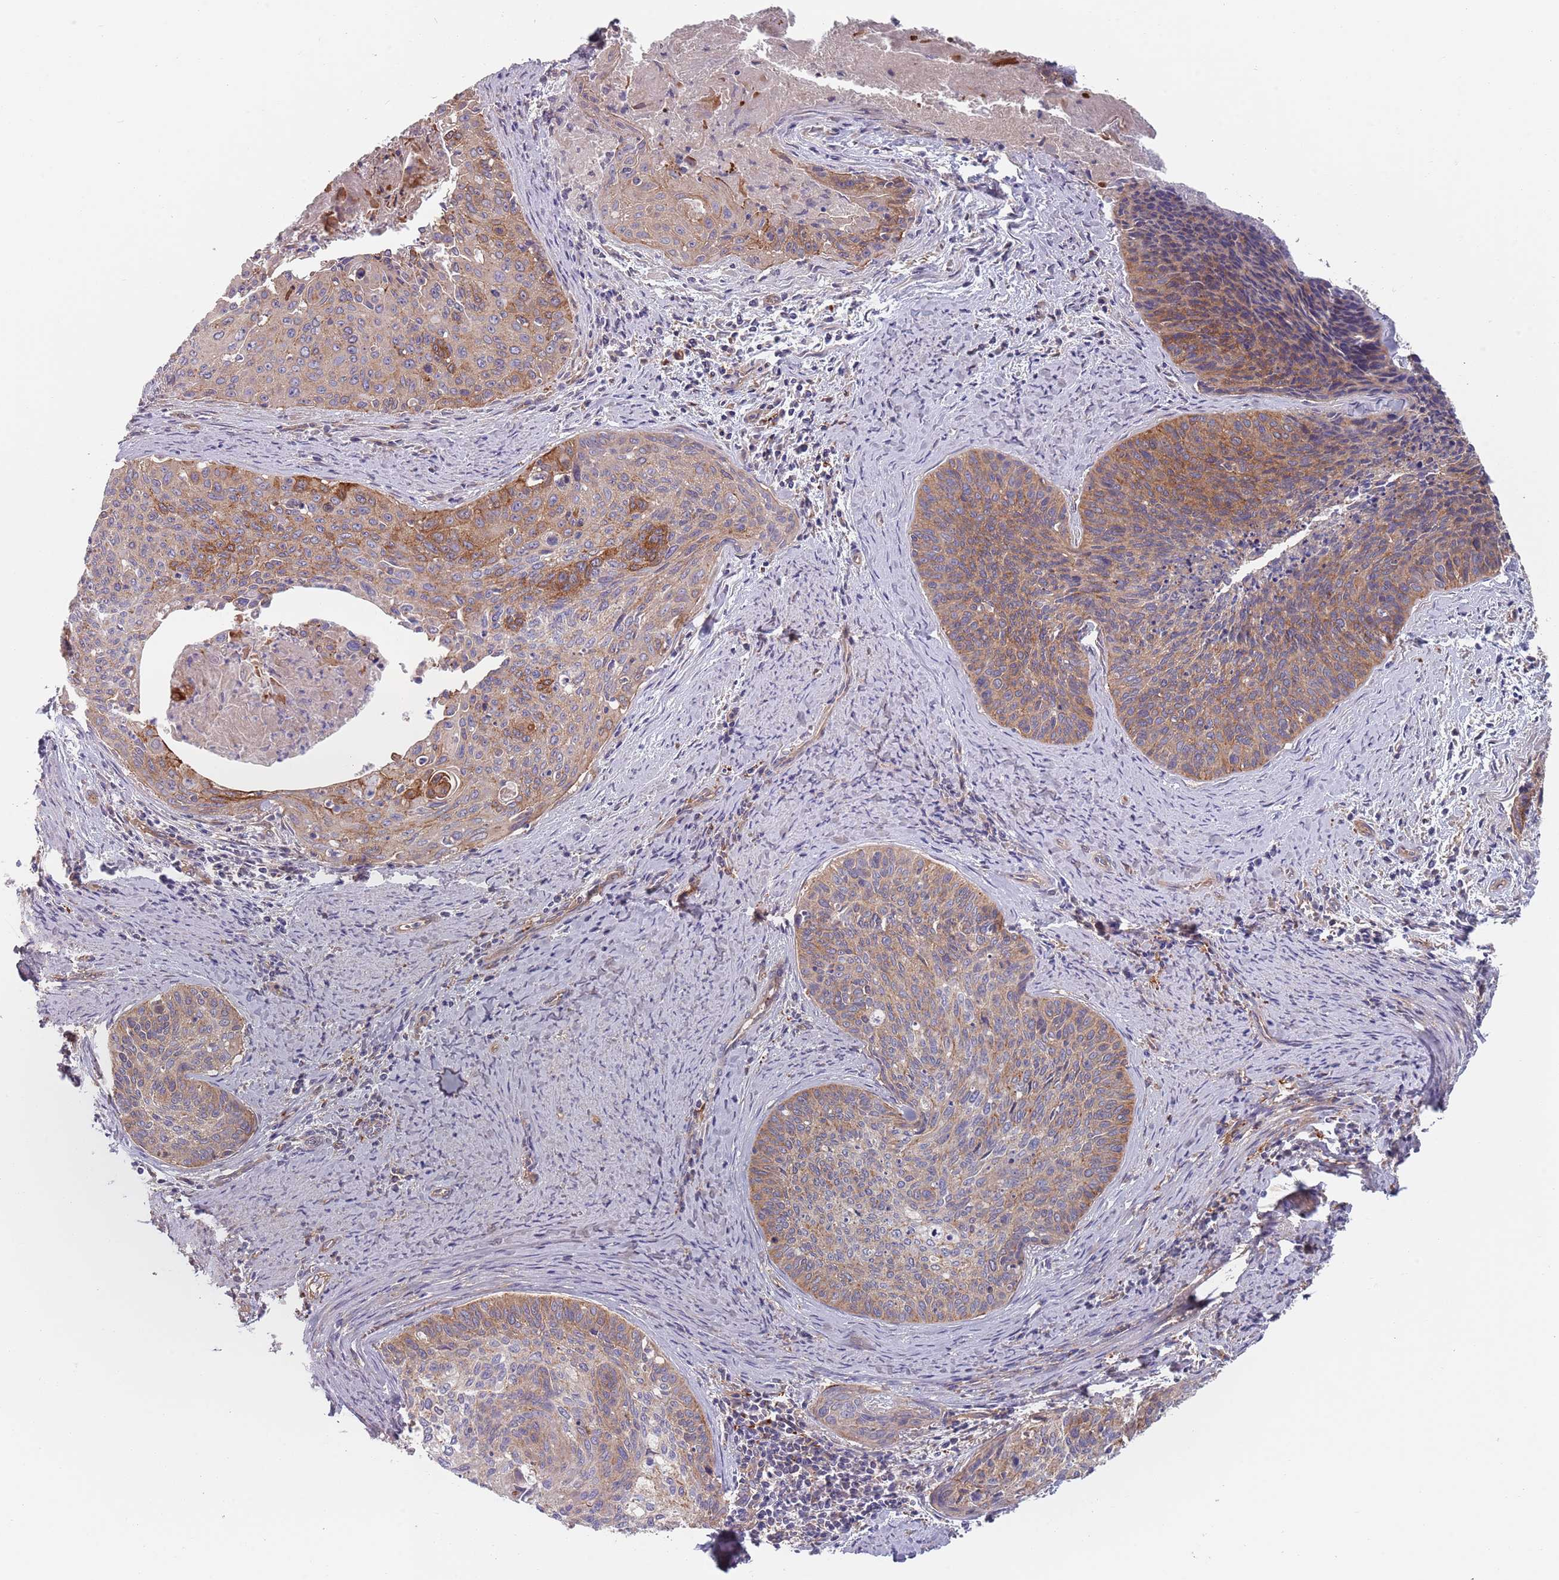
{"staining": {"intensity": "moderate", "quantity": ">75%", "location": "cytoplasmic/membranous"}, "tissue": "cervical cancer", "cell_type": "Tumor cells", "image_type": "cancer", "snomed": [{"axis": "morphology", "description": "Squamous cell carcinoma, NOS"}, {"axis": "topography", "description": "Cervix"}], "caption": "A photomicrograph of cervical cancer stained for a protein exhibits moderate cytoplasmic/membranous brown staining in tumor cells.", "gene": "APPL2", "patient": {"sex": "female", "age": 55}}